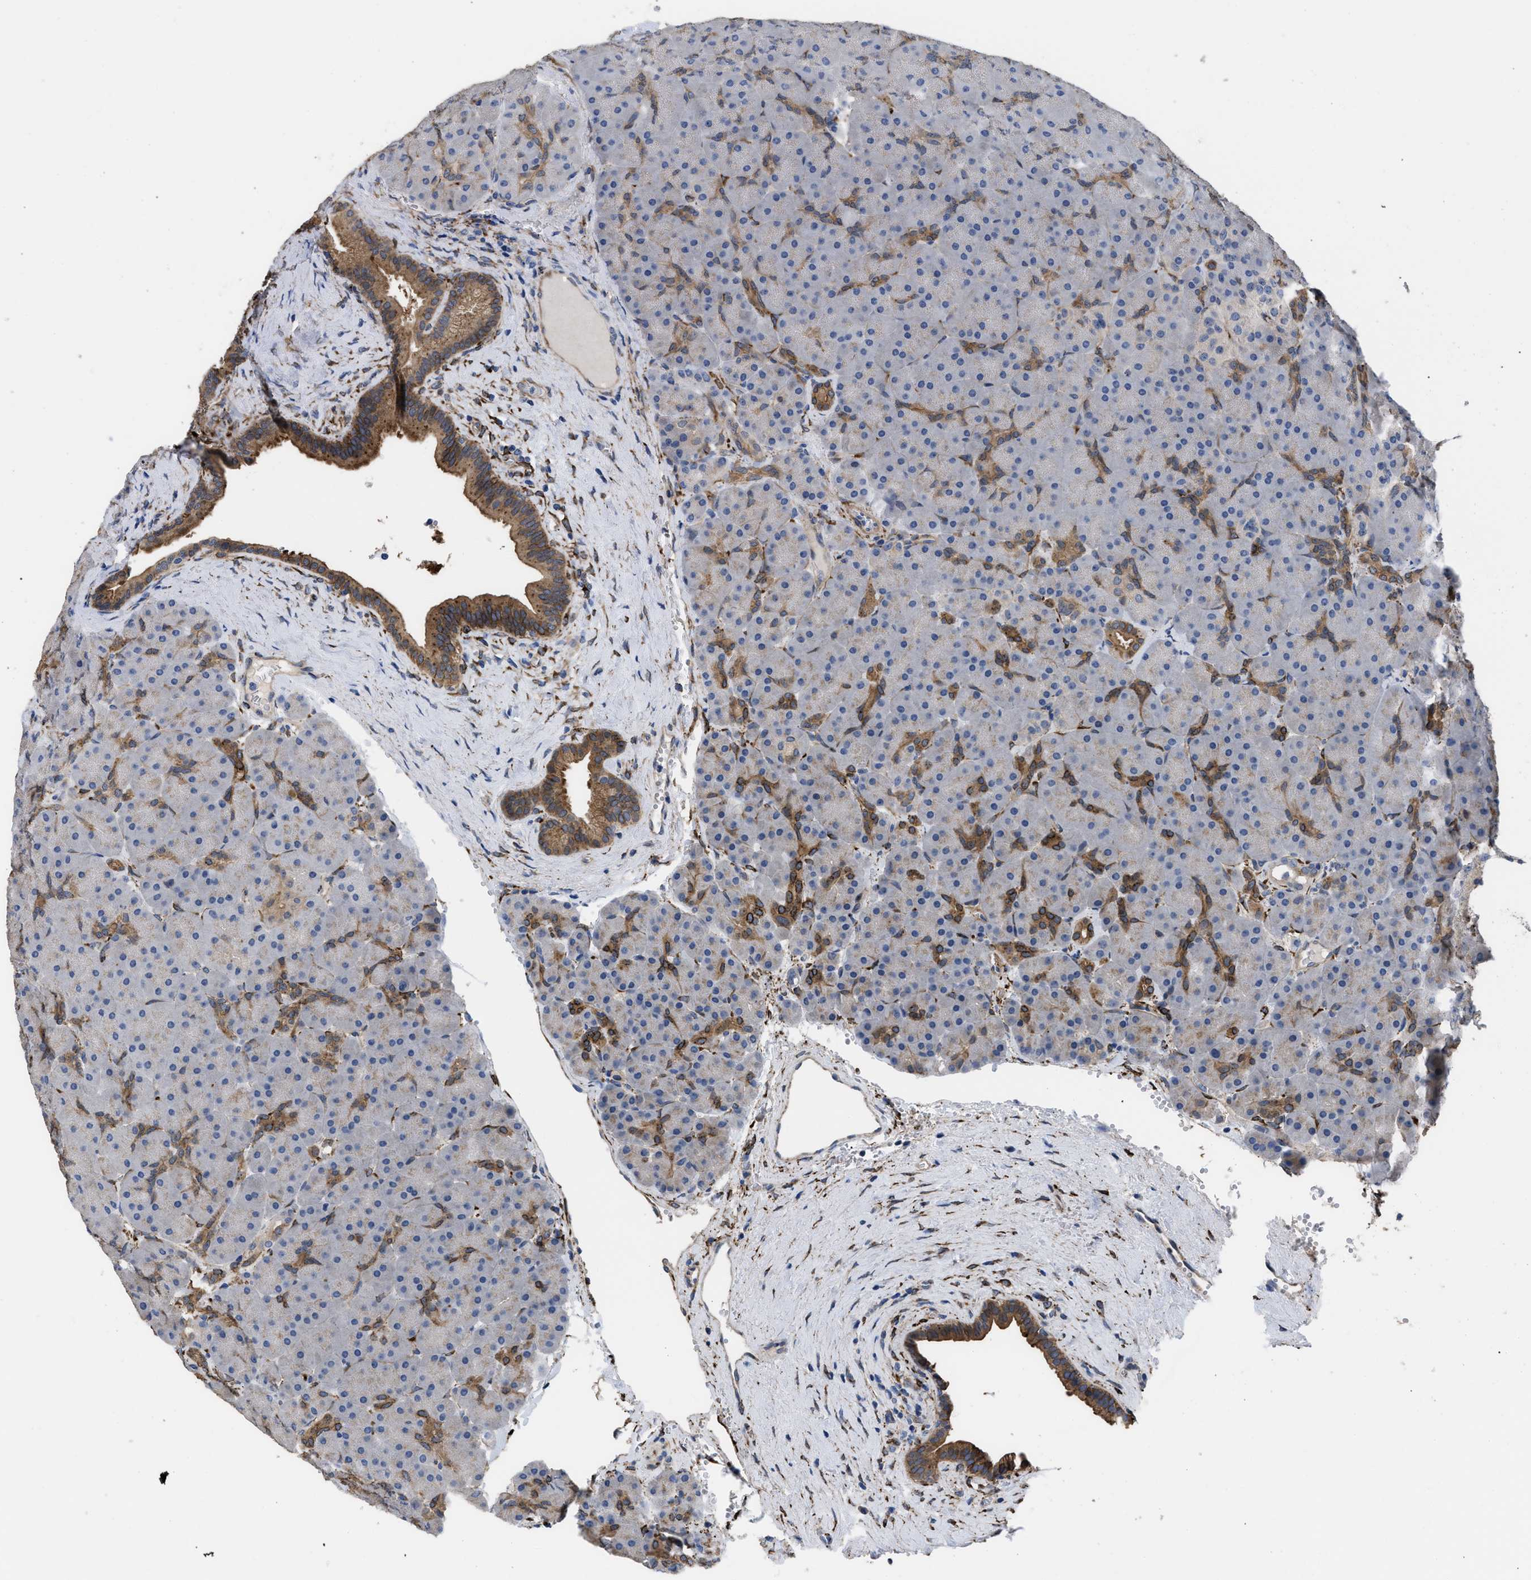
{"staining": {"intensity": "moderate", "quantity": "<25%", "location": "cytoplasmic/membranous"}, "tissue": "pancreas", "cell_type": "Exocrine glandular cells", "image_type": "normal", "snomed": [{"axis": "morphology", "description": "Normal tissue, NOS"}, {"axis": "topography", "description": "Pancreas"}], "caption": "Immunohistochemistry (IHC) (DAB (3,3'-diaminobenzidine)) staining of unremarkable pancreas shows moderate cytoplasmic/membranous protein expression in approximately <25% of exocrine glandular cells. (IHC, brightfield microscopy, high magnification).", "gene": "SQLE", "patient": {"sex": "male", "age": 66}}